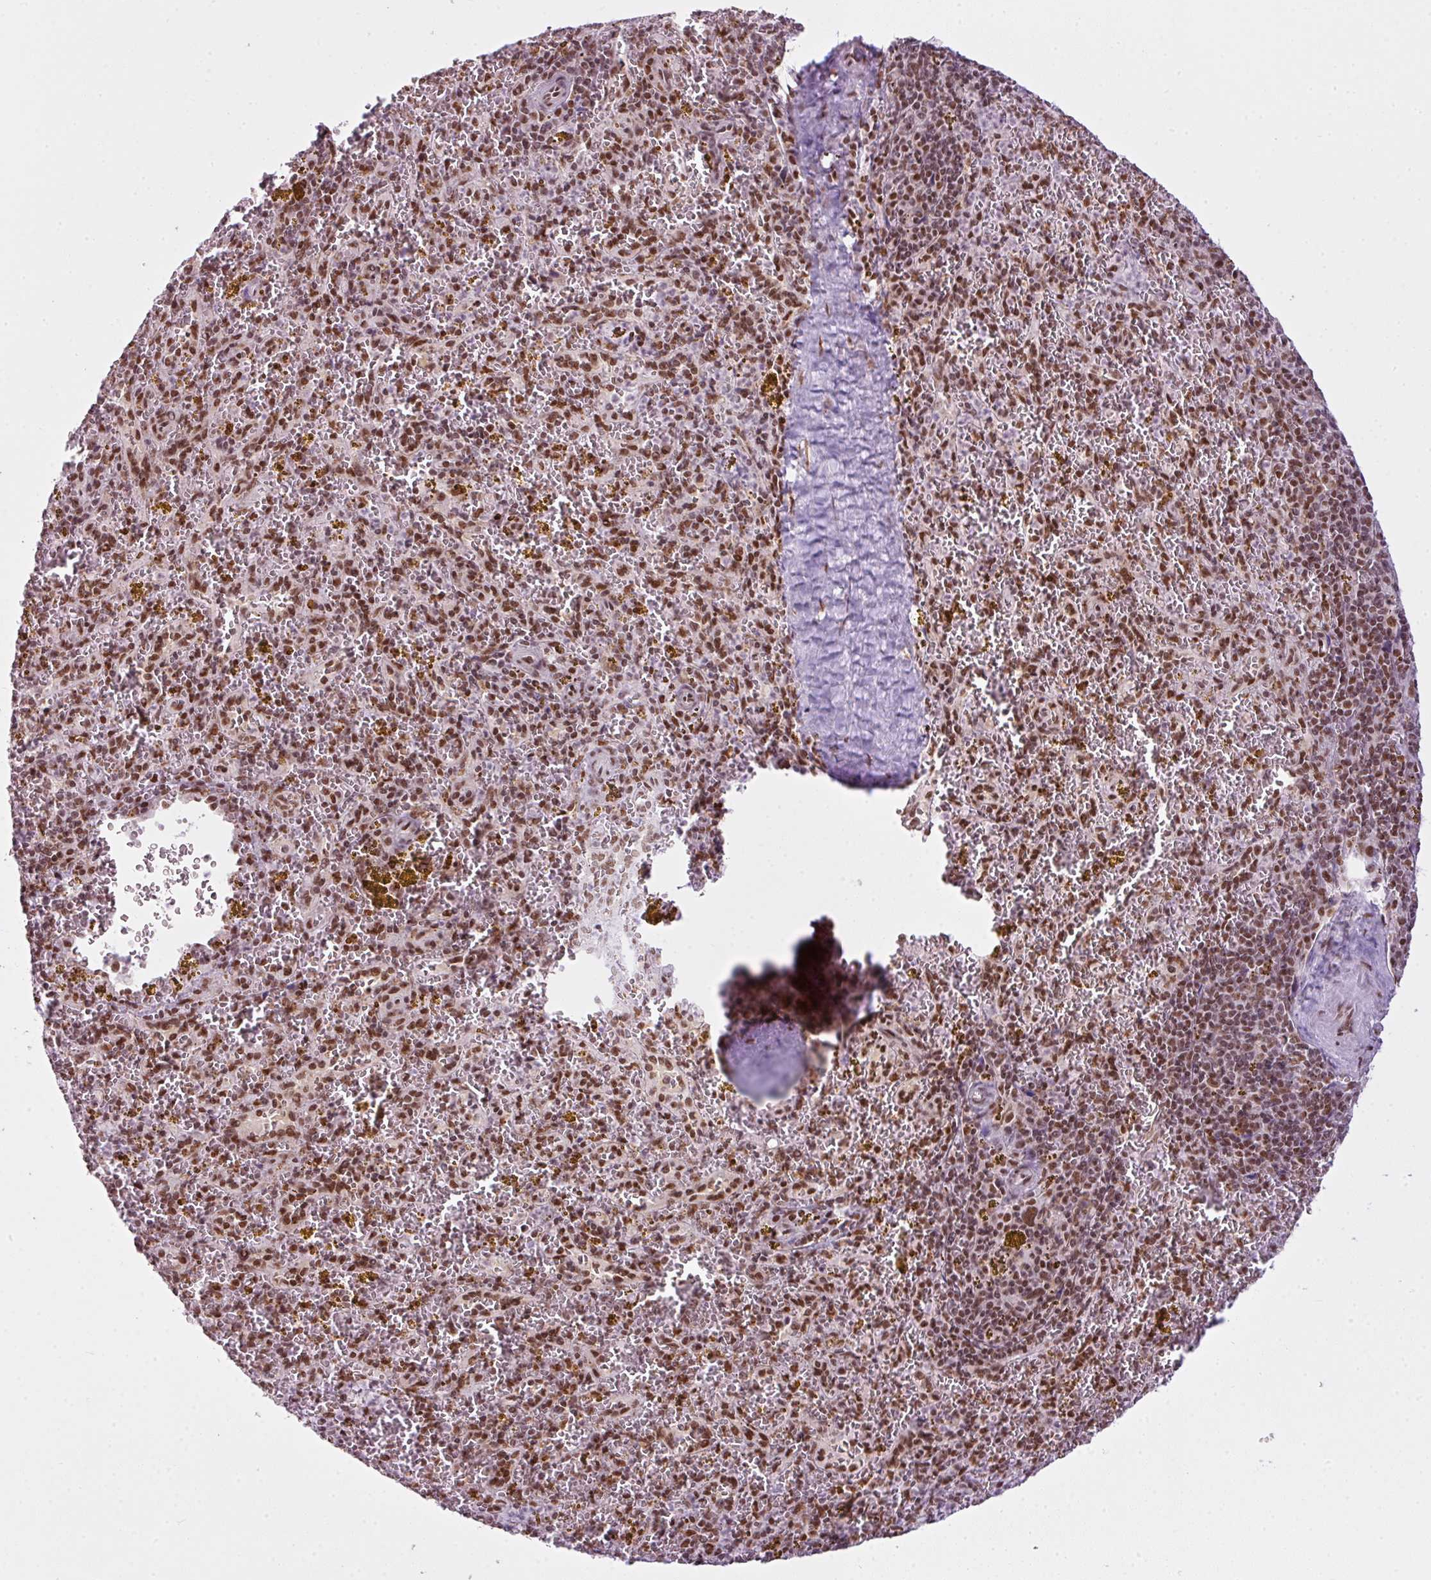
{"staining": {"intensity": "moderate", "quantity": ">75%", "location": "nuclear"}, "tissue": "spleen", "cell_type": "Cells in red pulp", "image_type": "normal", "snomed": [{"axis": "morphology", "description": "Normal tissue, NOS"}, {"axis": "topography", "description": "Spleen"}], "caption": "Cells in red pulp display moderate nuclear positivity in about >75% of cells in unremarkable spleen. (brown staining indicates protein expression, while blue staining denotes nuclei).", "gene": "ARL6IP4", "patient": {"sex": "male", "age": 57}}